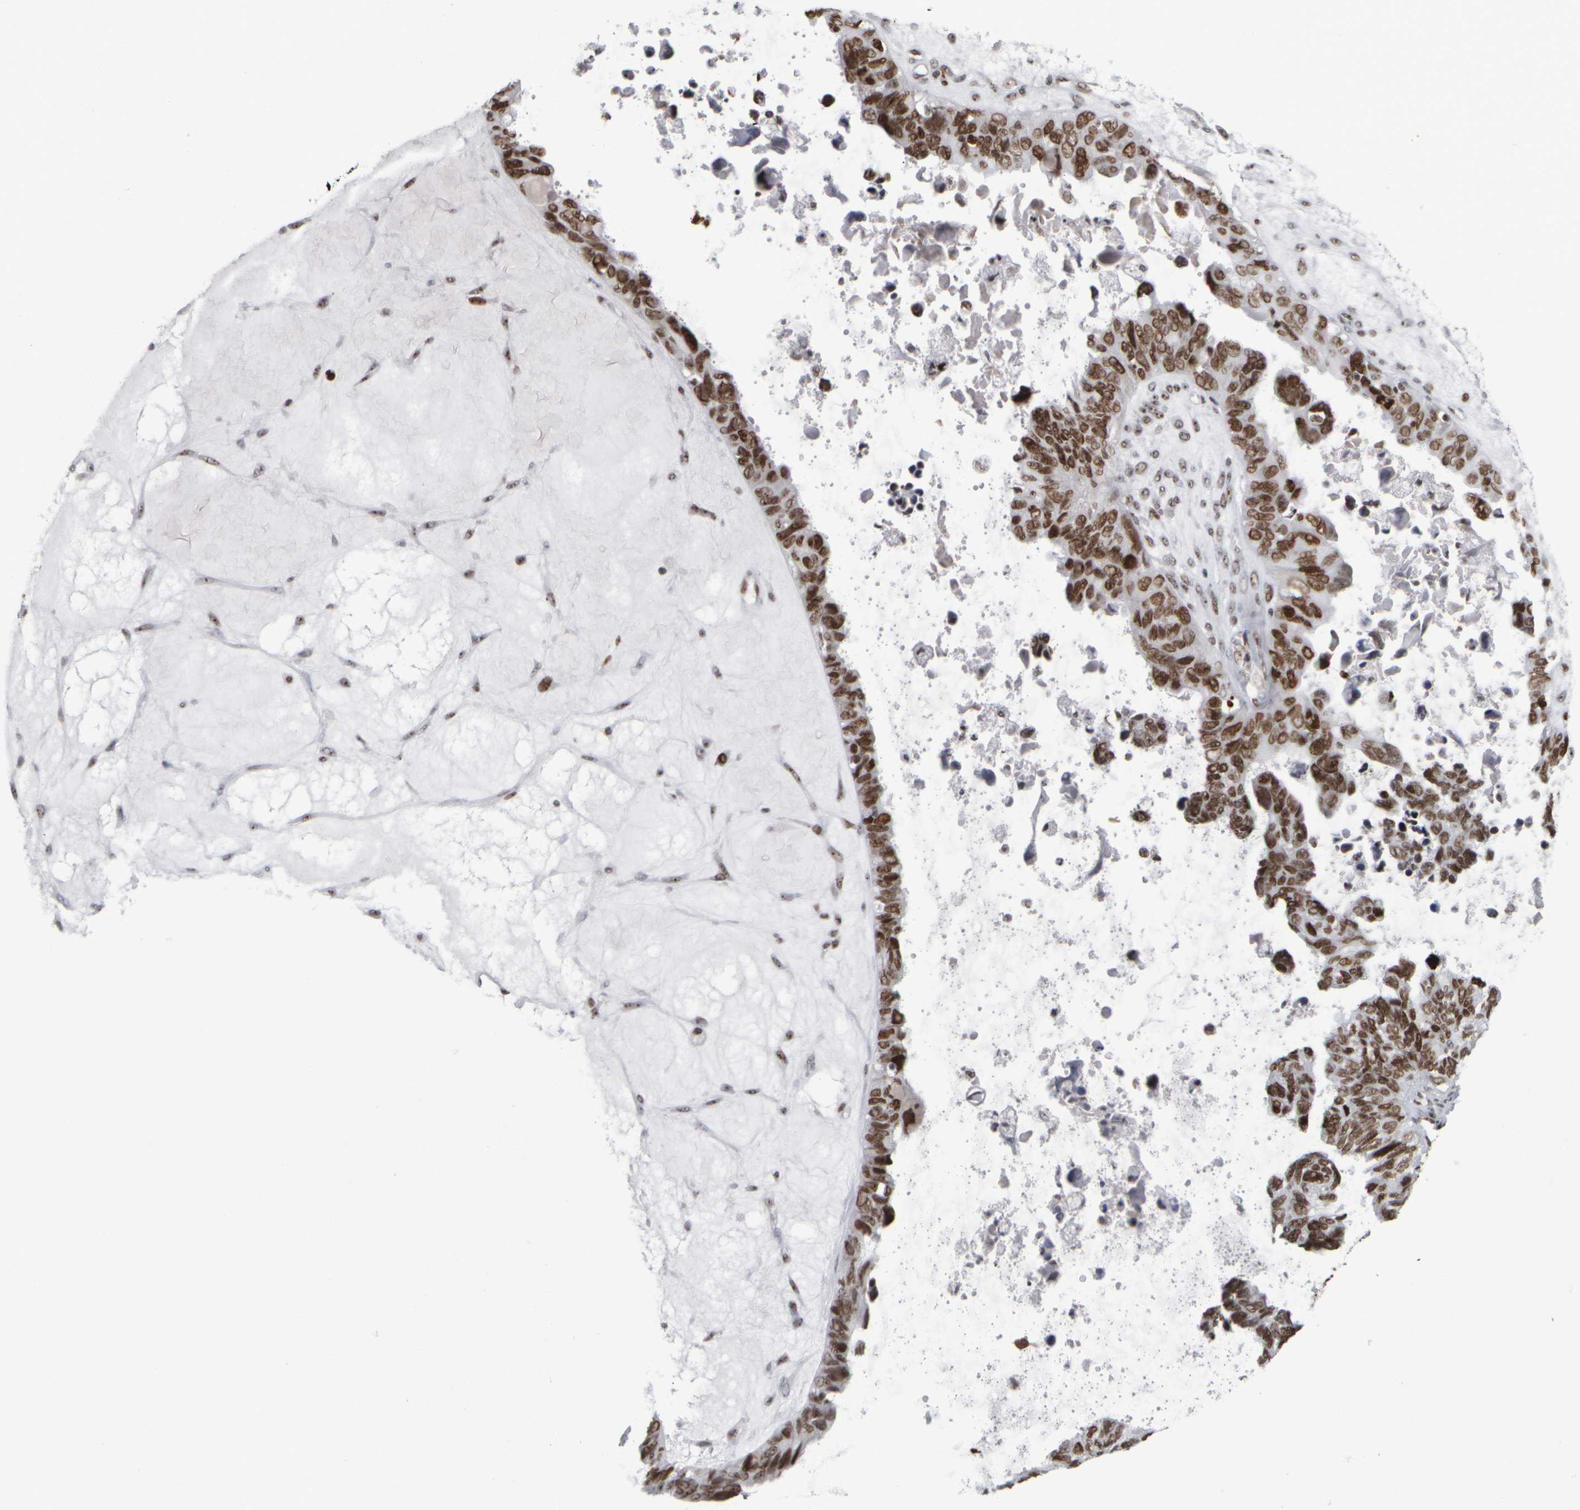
{"staining": {"intensity": "moderate", "quantity": ">75%", "location": "nuclear"}, "tissue": "ovarian cancer", "cell_type": "Tumor cells", "image_type": "cancer", "snomed": [{"axis": "morphology", "description": "Cystadenocarcinoma, serous, NOS"}, {"axis": "topography", "description": "Ovary"}], "caption": "Protein analysis of ovarian serous cystadenocarcinoma tissue displays moderate nuclear staining in approximately >75% of tumor cells. The staining is performed using DAB (3,3'-diaminobenzidine) brown chromogen to label protein expression. The nuclei are counter-stained blue using hematoxylin.", "gene": "TOP2B", "patient": {"sex": "female", "age": 79}}